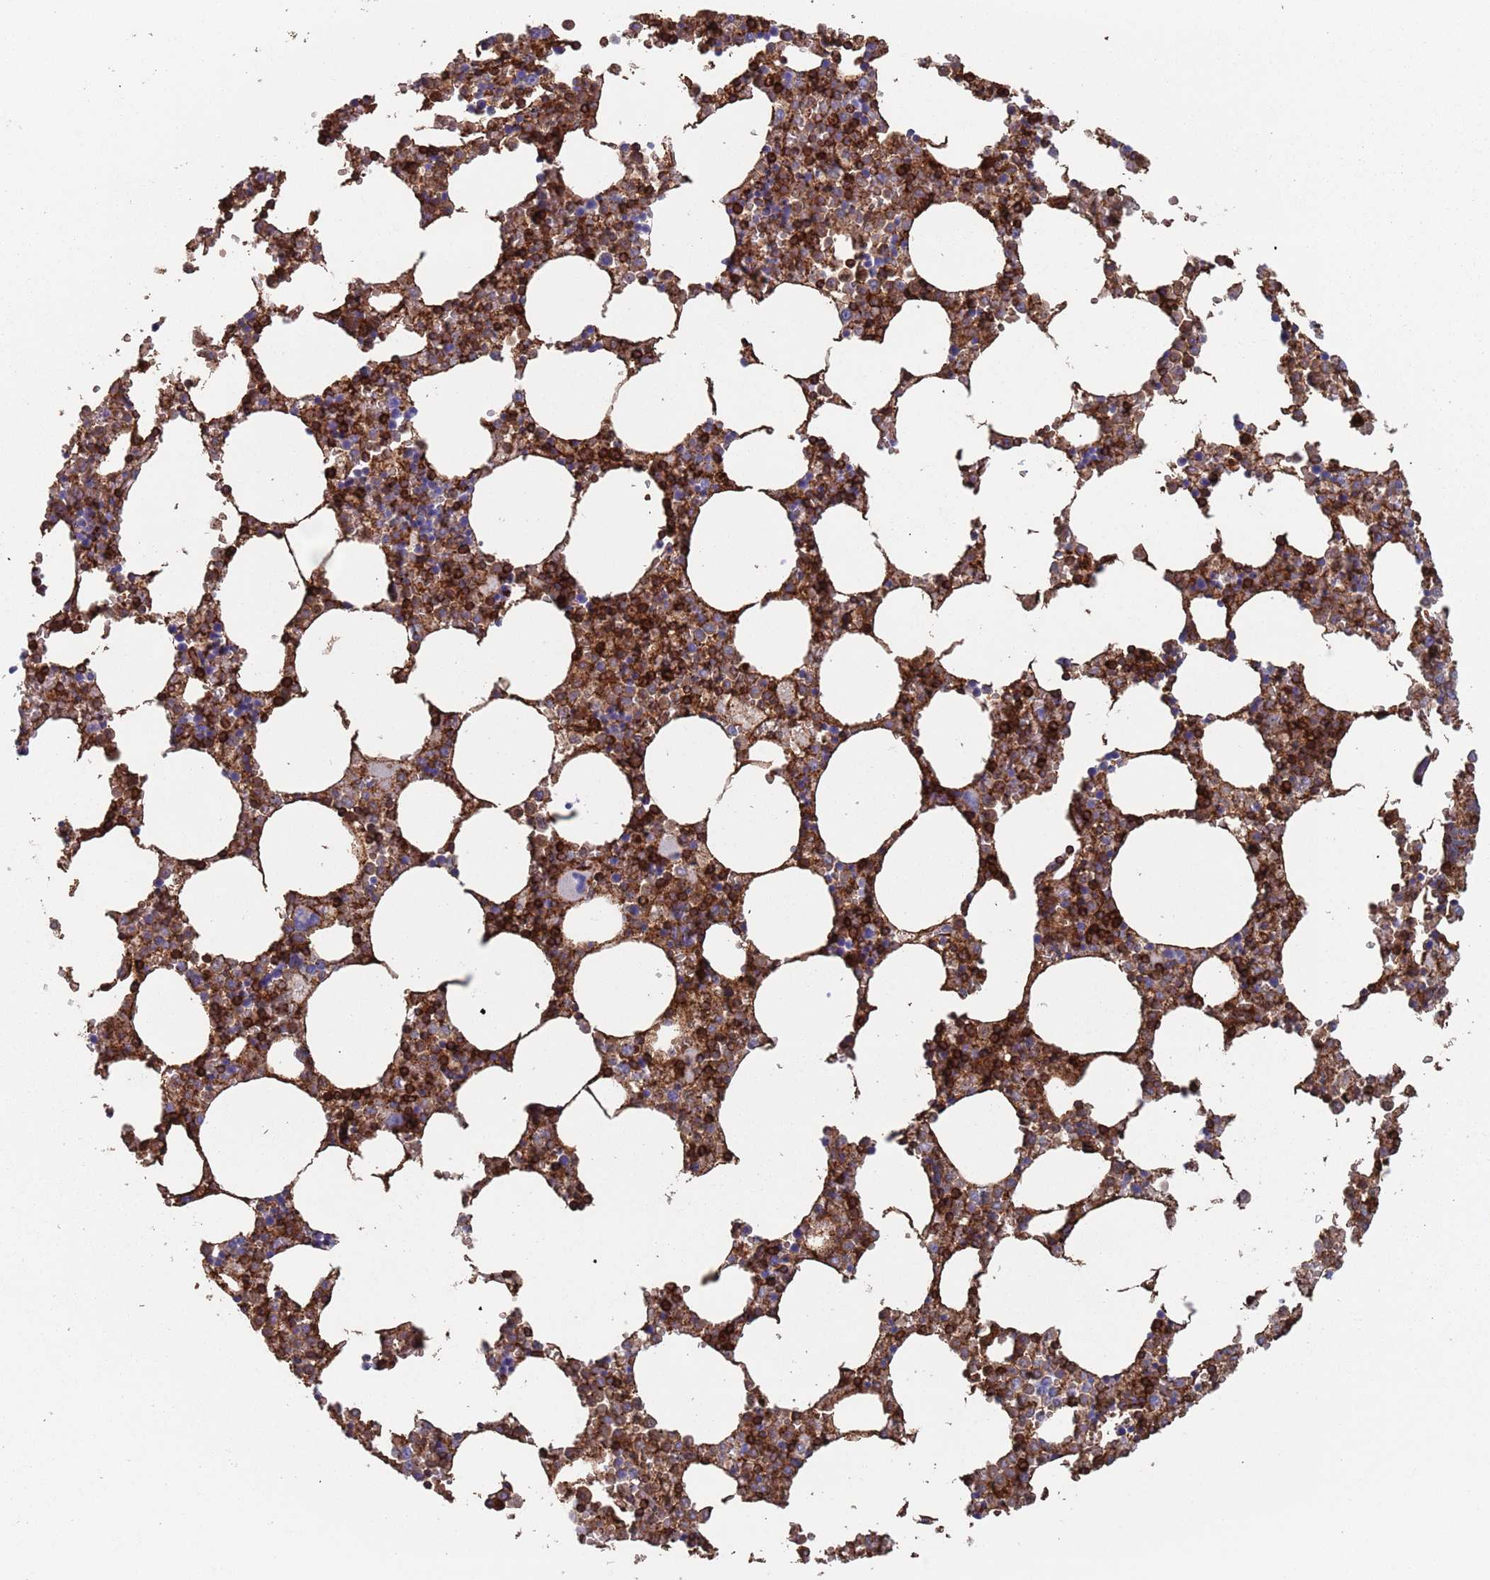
{"staining": {"intensity": "strong", "quantity": "25%-75%", "location": "cytoplasmic/membranous"}, "tissue": "bone marrow", "cell_type": "Hematopoietic cells", "image_type": "normal", "snomed": [{"axis": "morphology", "description": "Normal tissue, NOS"}, {"axis": "topography", "description": "Bone marrow"}], "caption": "This image displays unremarkable bone marrow stained with immunohistochemistry (IHC) to label a protein in brown. The cytoplasmic/membranous of hematopoietic cells show strong positivity for the protein. Nuclei are counter-stained blue.", "gene": "RNF144A", "patient": {"sex": "female", "age": 64}}